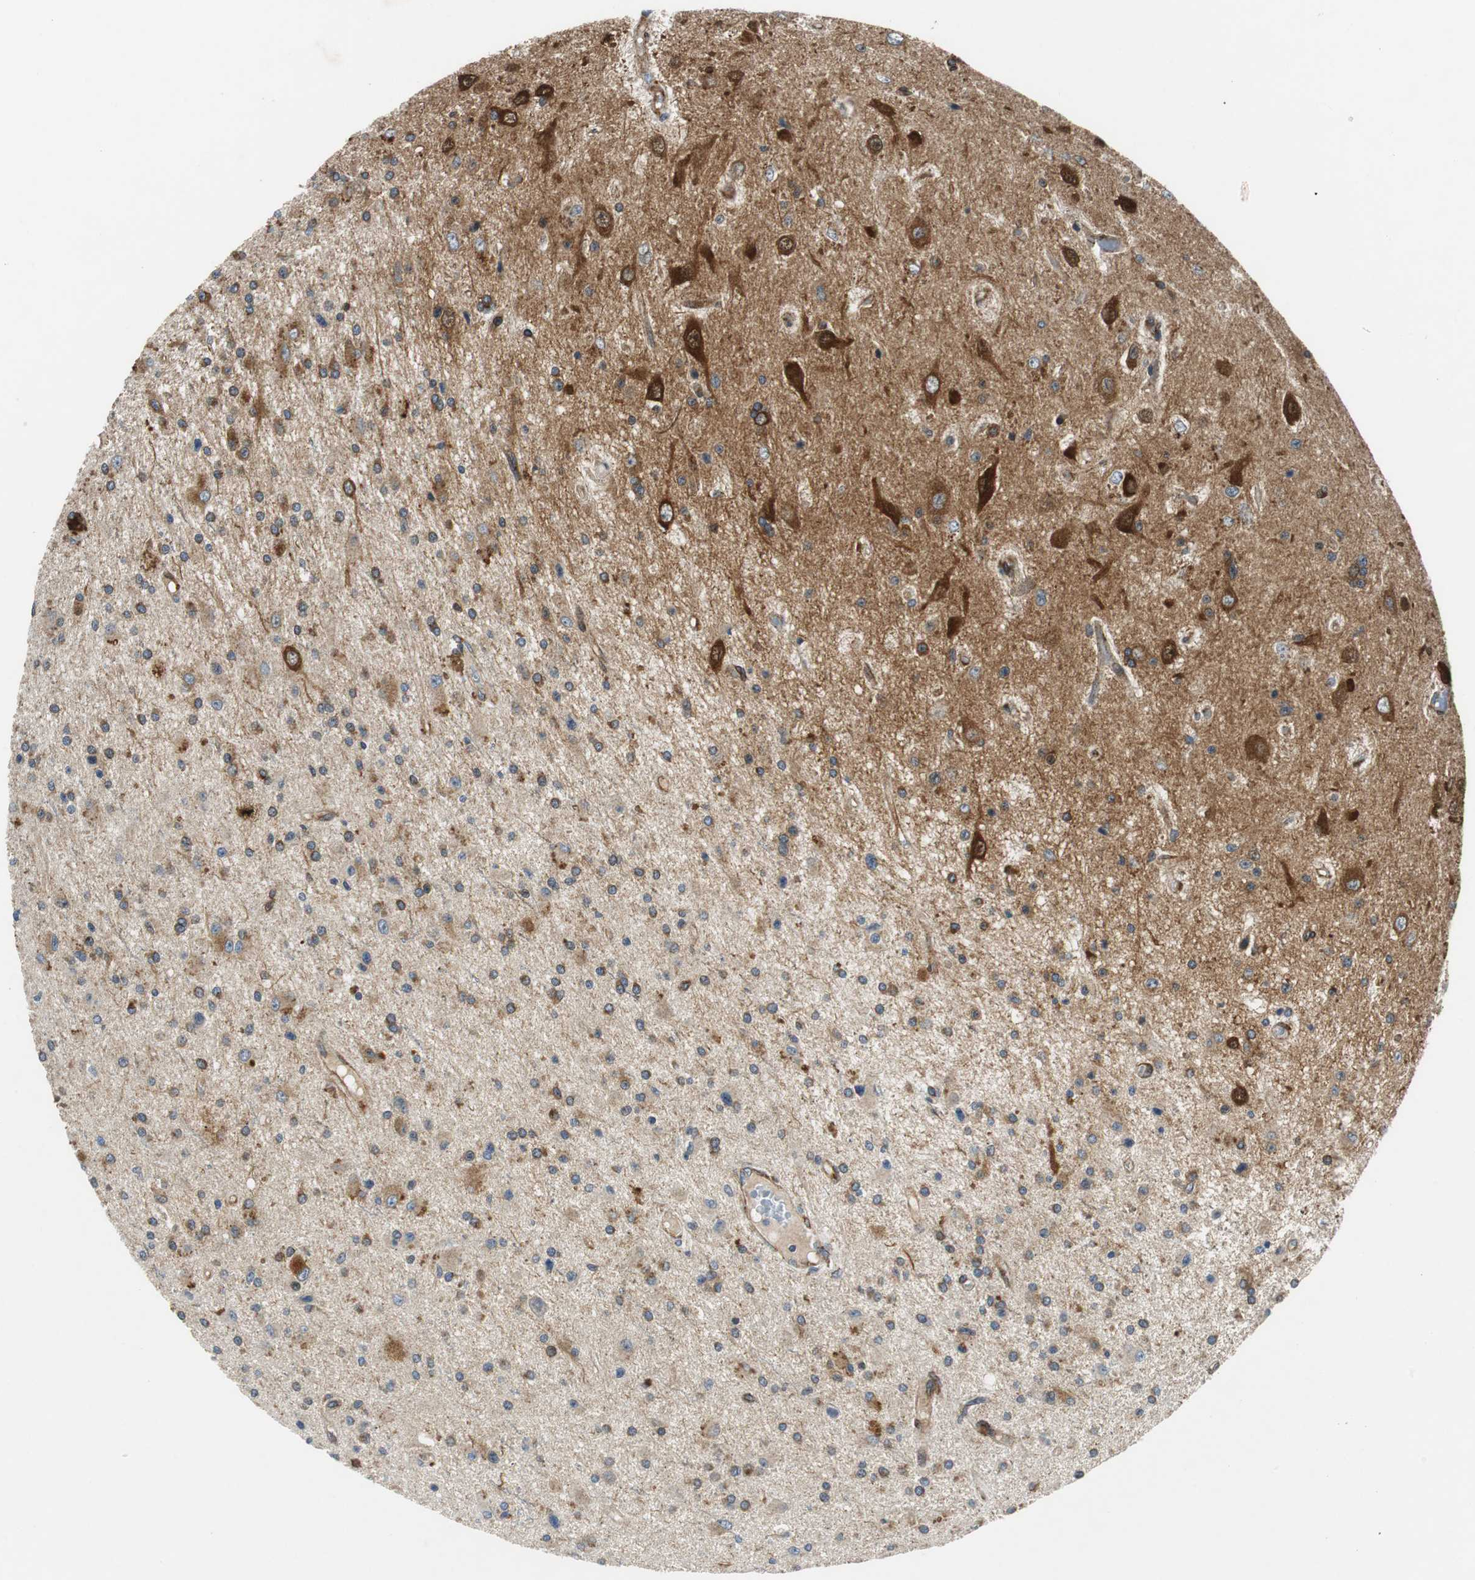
{"staining": {"intensity": "moderate", "quantity": "25%-75%", "location": "cytoplasmic/membranous"}, "tissue": "glioma", "cell_type": "Tumor cells", "image_type": "cancer", "snomed": [{"axis": "morphology", "description": "Glioma, malignant, Low grade"}, {"axis": "topography", "description": "Brain"}], "caption": "Low-grade glioma (malignant) stained with a protein marker demonstrates moderate staining in tumor cells.", "gene": "ISCU", "patient": {"sex": "male", "age": 58}}